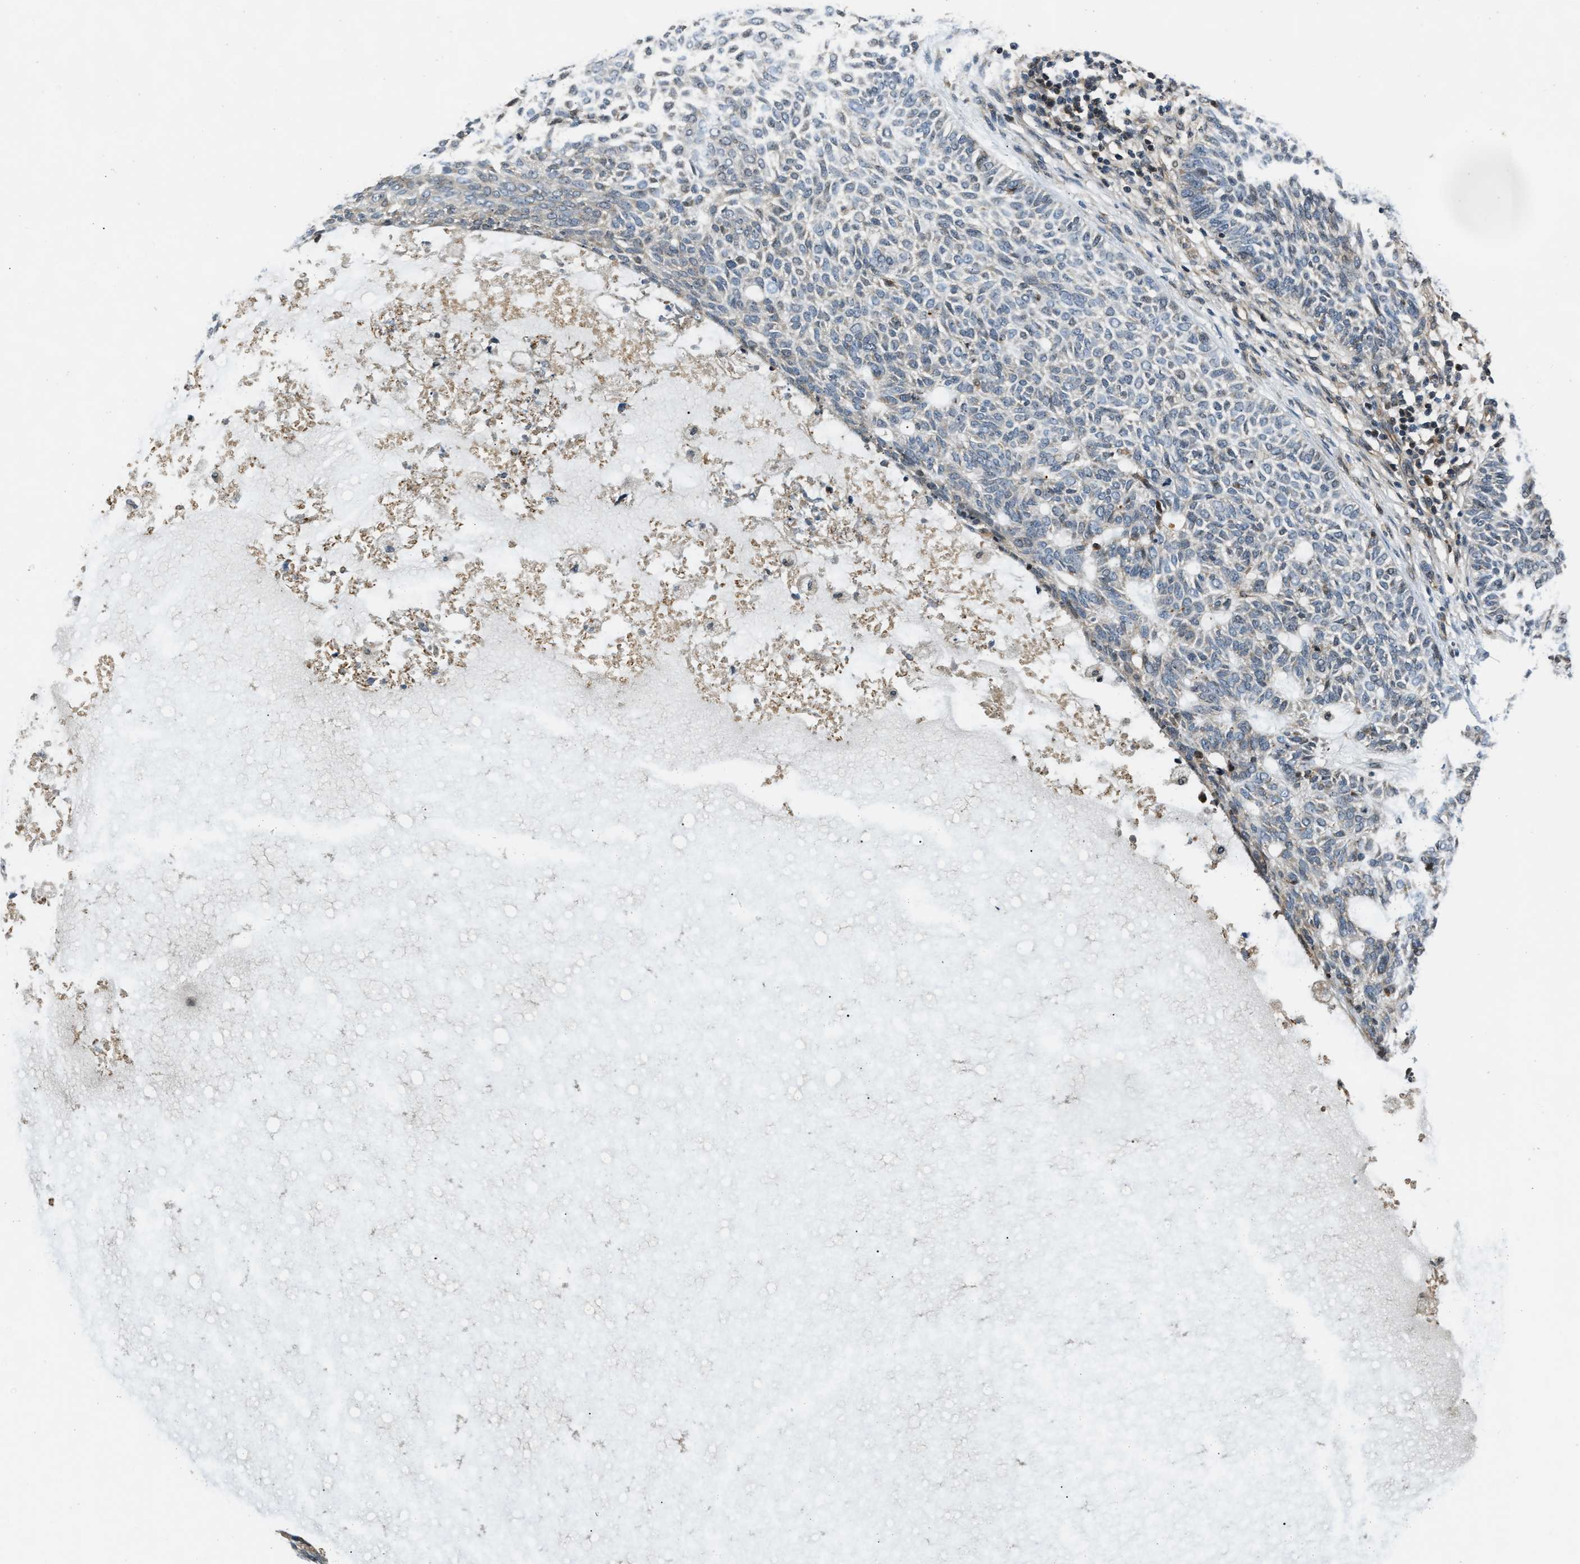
{"staining": {"intensity": "negative", "quantity": "none", "location": "none"}, "tissue": "skin cancer", "cell_type": "Tumor cells", "image_type": "cancer", "snomed": [{"axis": "morphology", "description": "Basal cell carcinoma"}, {"axis": "topography", "description": "Skin"}], "caption": "Immunohistochemical staining of human skin cancer (basal cell carcinoma) shows no significant staining in tumor cells. (DAB (3,3'-diaminobenzidine) IHC with hematoxylin counter stain).", "gene": "EXTL2", "patient": {"sex": "male", "age": 87}}